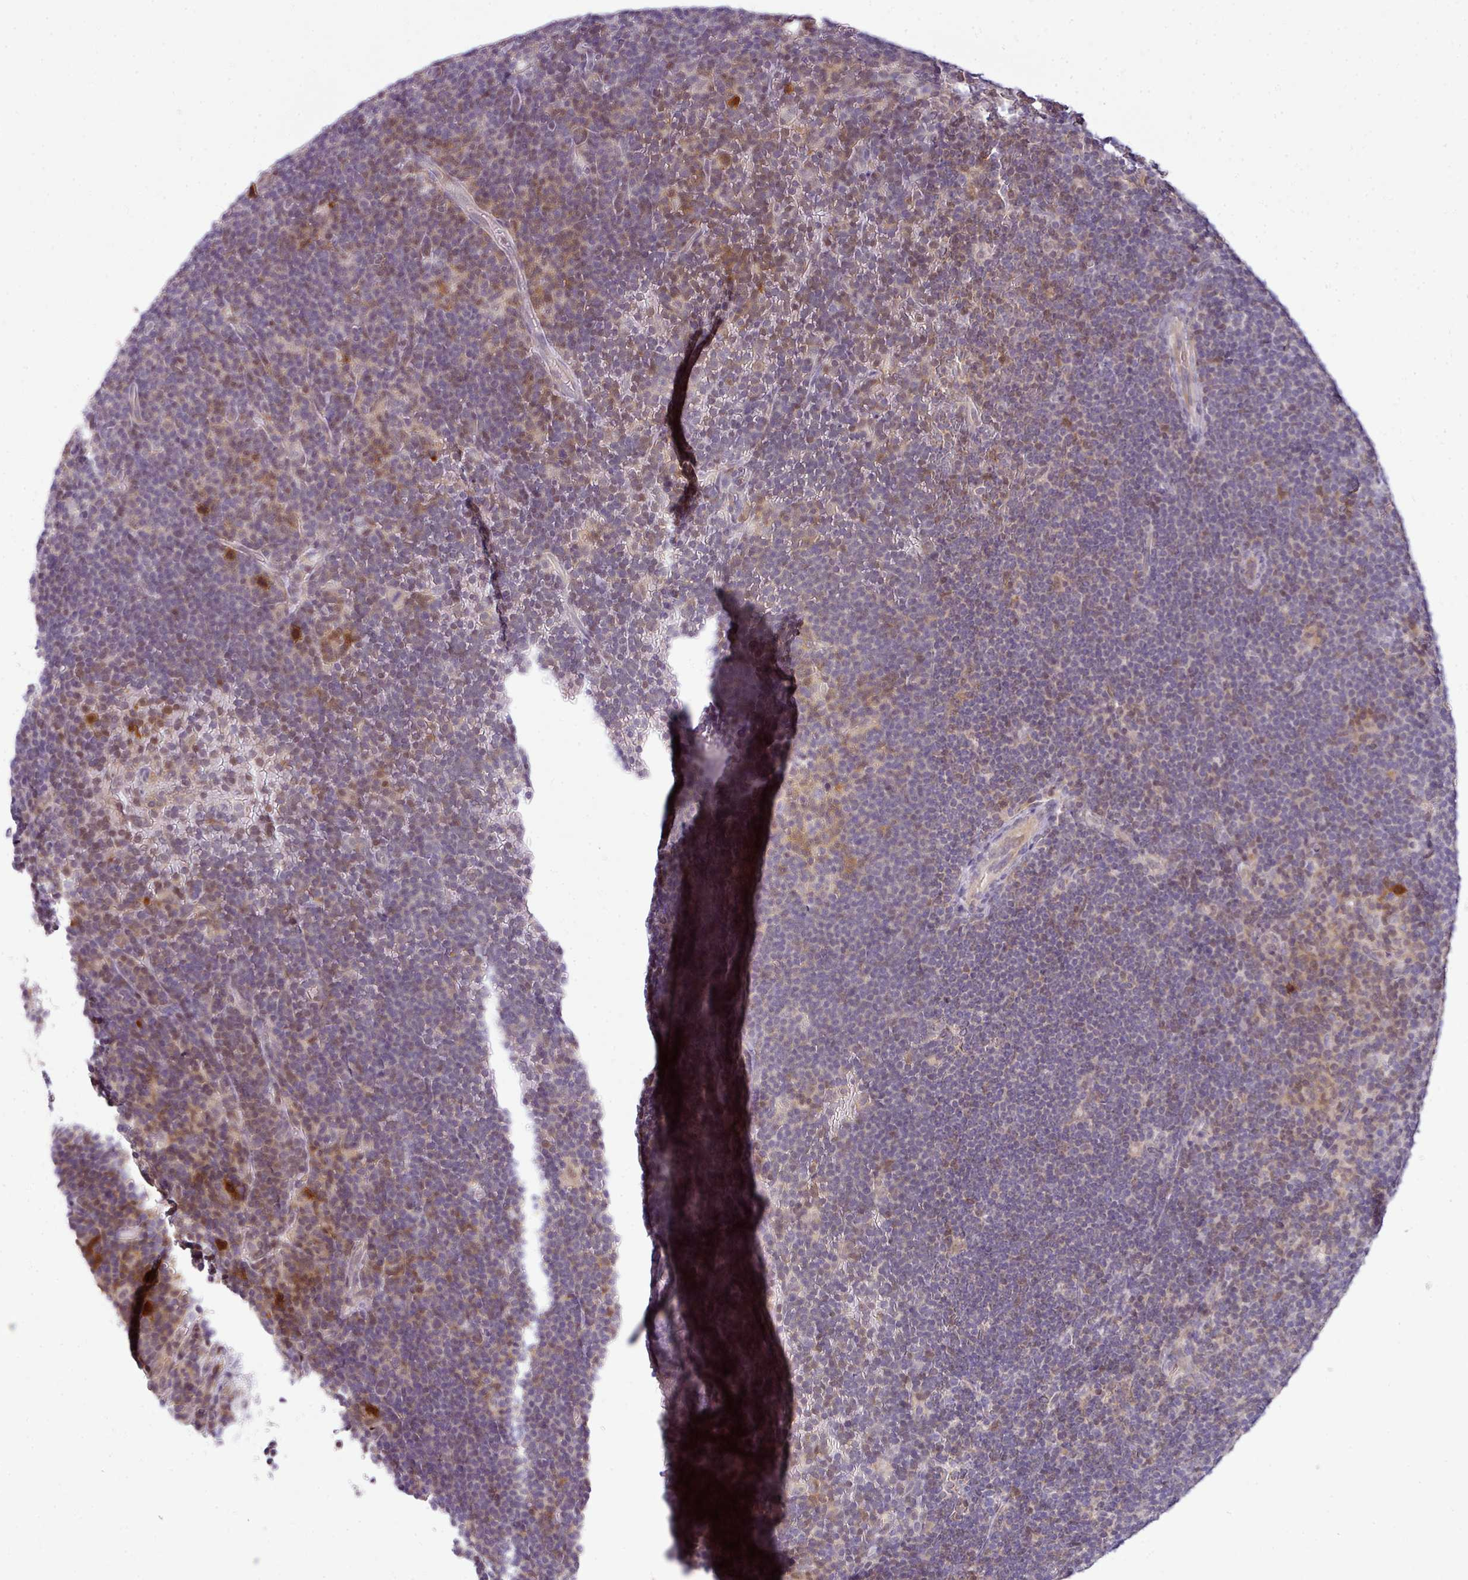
{"staining": {"intensity": "negative", "quantity": "none", "location": "none"}, "tissue": "lymphoma", "cell_type": "Tumor cells", "image_type": "cancer", "snomed": [{"axis": "morphology", "description": "Hodgkin's disease, NOS"}, {"axis": "topography", "description": "Lymph node"}], "caption": "Tumor cells show no significant staining in lymphoma.", "gene": "STAT5A", "patient": {"sex": "female", "age": 57}}